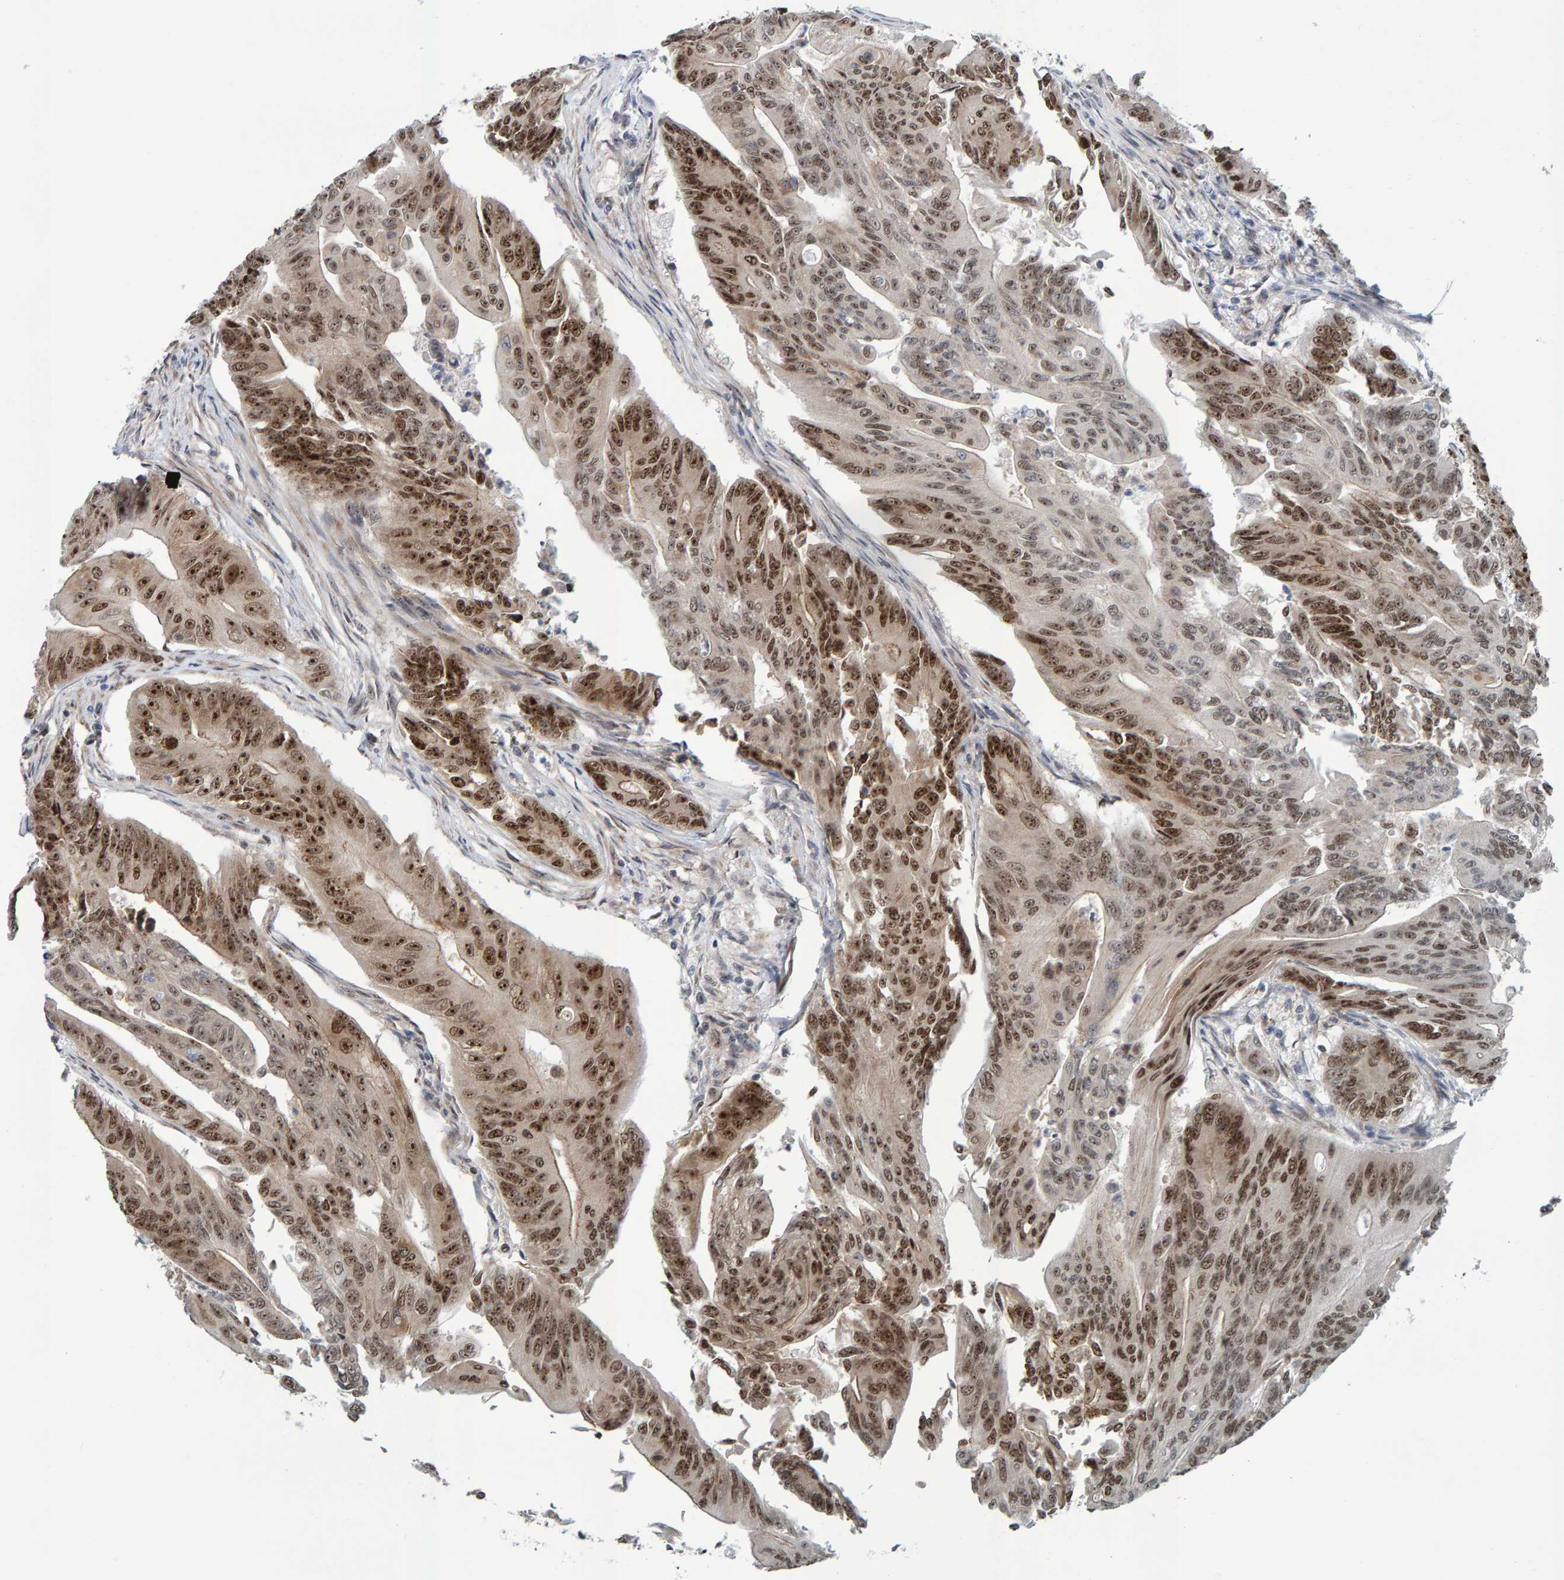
{"staining": {"intensity": "moderate", "quantity": ">75%", "location": "nuclear"}, "tissue": "colorectal cancer", "cell_type": "Tumor cells", "image_type": "cancer", "snomed": [{"axis": "morphology", "description": "Adenoma, NOS"}, {"axis": "morphology", "description": "Adenocarcinoma, NOS"}, {"axis": "topography", "description": "Colon"}], "caption": "About >75% of tumor cells in human colorectal adenocarcinoma exhibit moderate nuclear protein positivity as visualized by brown immunohistochemical staining.", "gene": "POLR1E", "patient": {"sex": "male", "age": 79}}